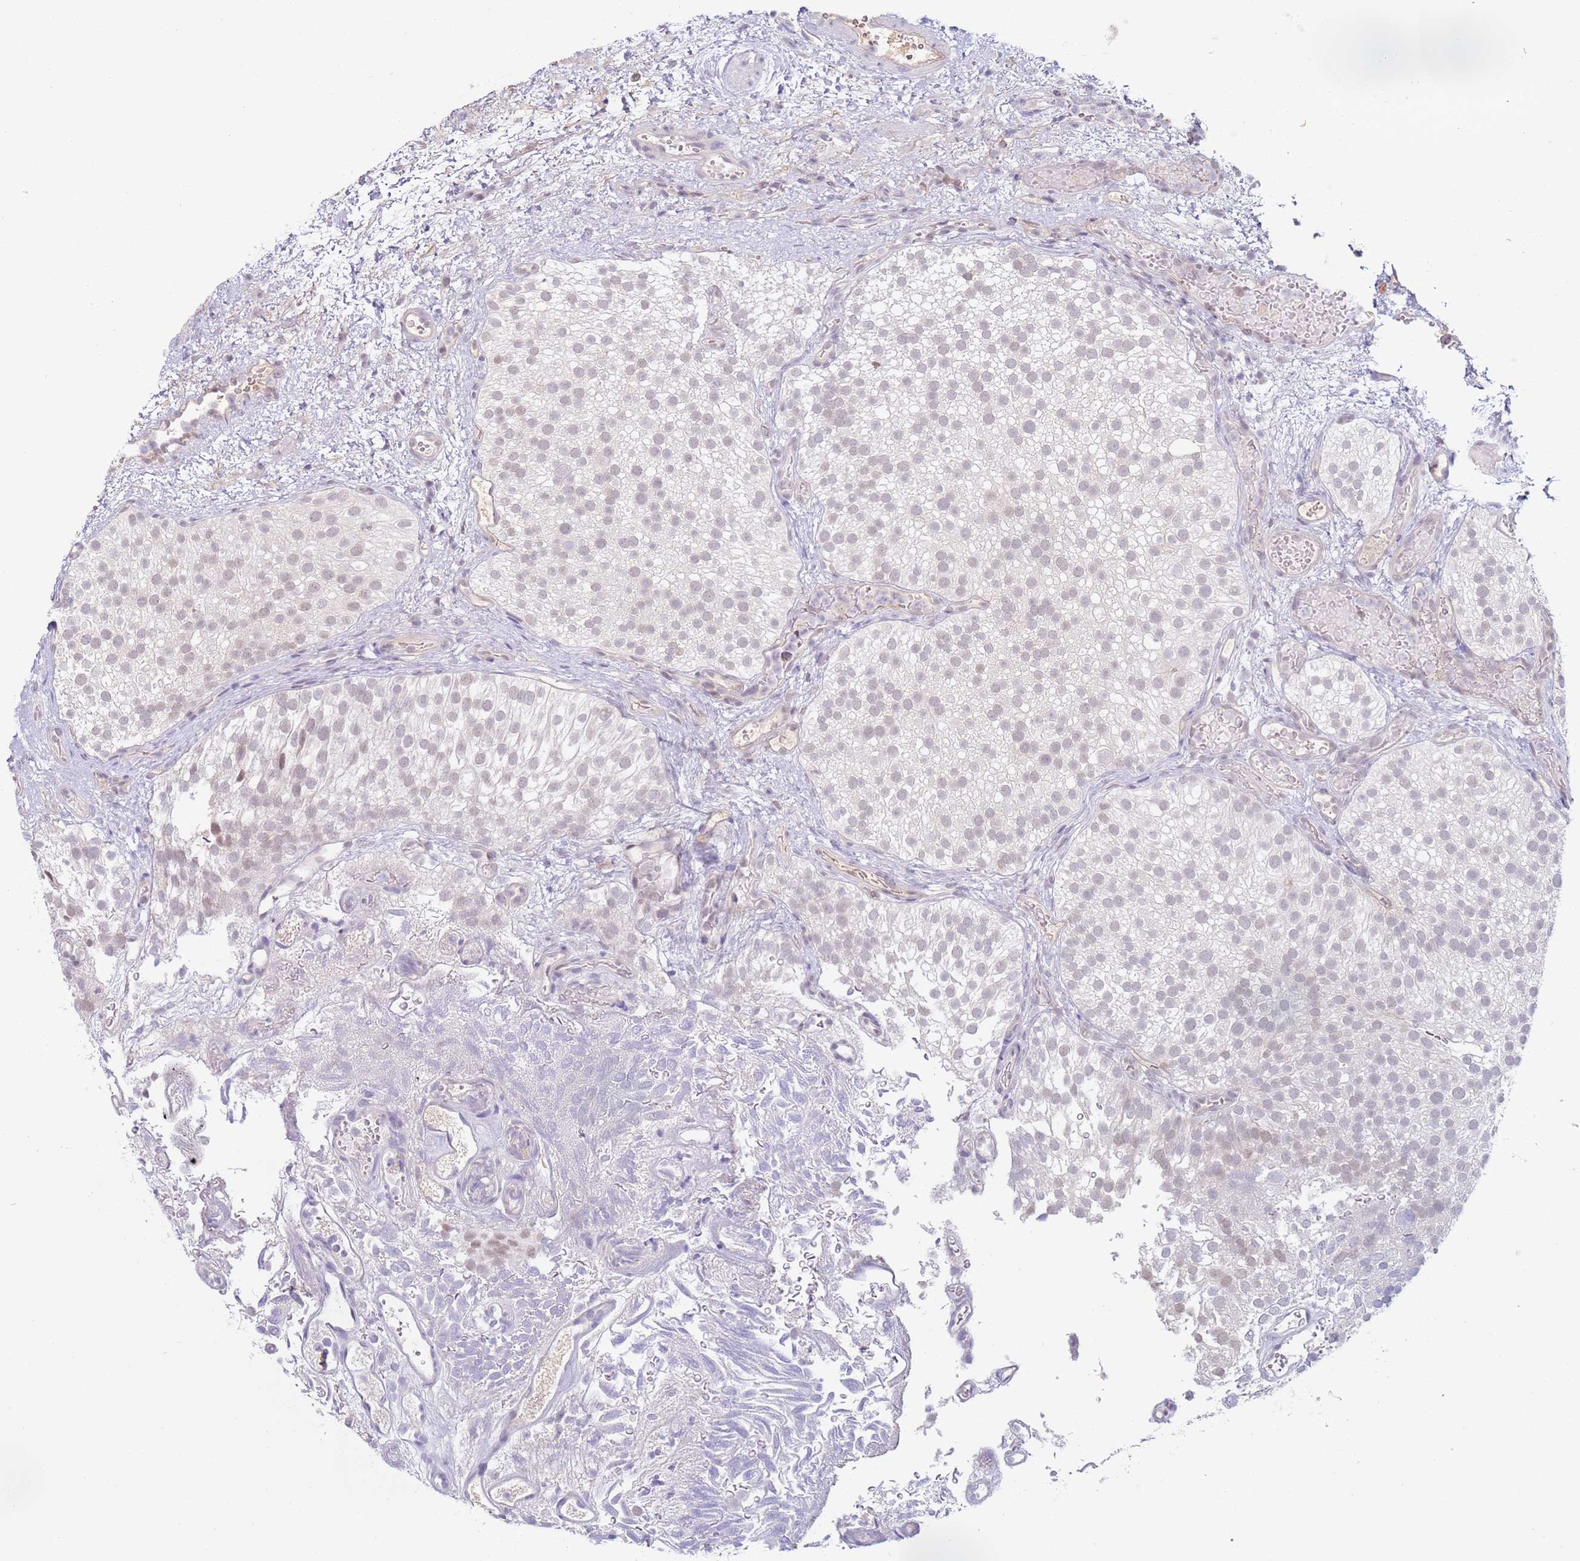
{"staining": {"intensity": "weak", "quantity": "<25%", "location": "nuclear"}, "tissue": "urothelial cancer", "cell_type": "Tumor cells", "image_type": "cancer", "snomed": [{"axis": "morphology", "description": "Urothelial carcinoma, Low grade"}, {"axis": "topography", "description": "Urinary bladder"}], "caption": "The immunohistochemistry (IHC) micrograph has no significant positivity in tumor cells of urothelial carcinoma (low-grade) tissue.", "gene": "WDR93", "patient": {"sex": "male", "age": 78}}